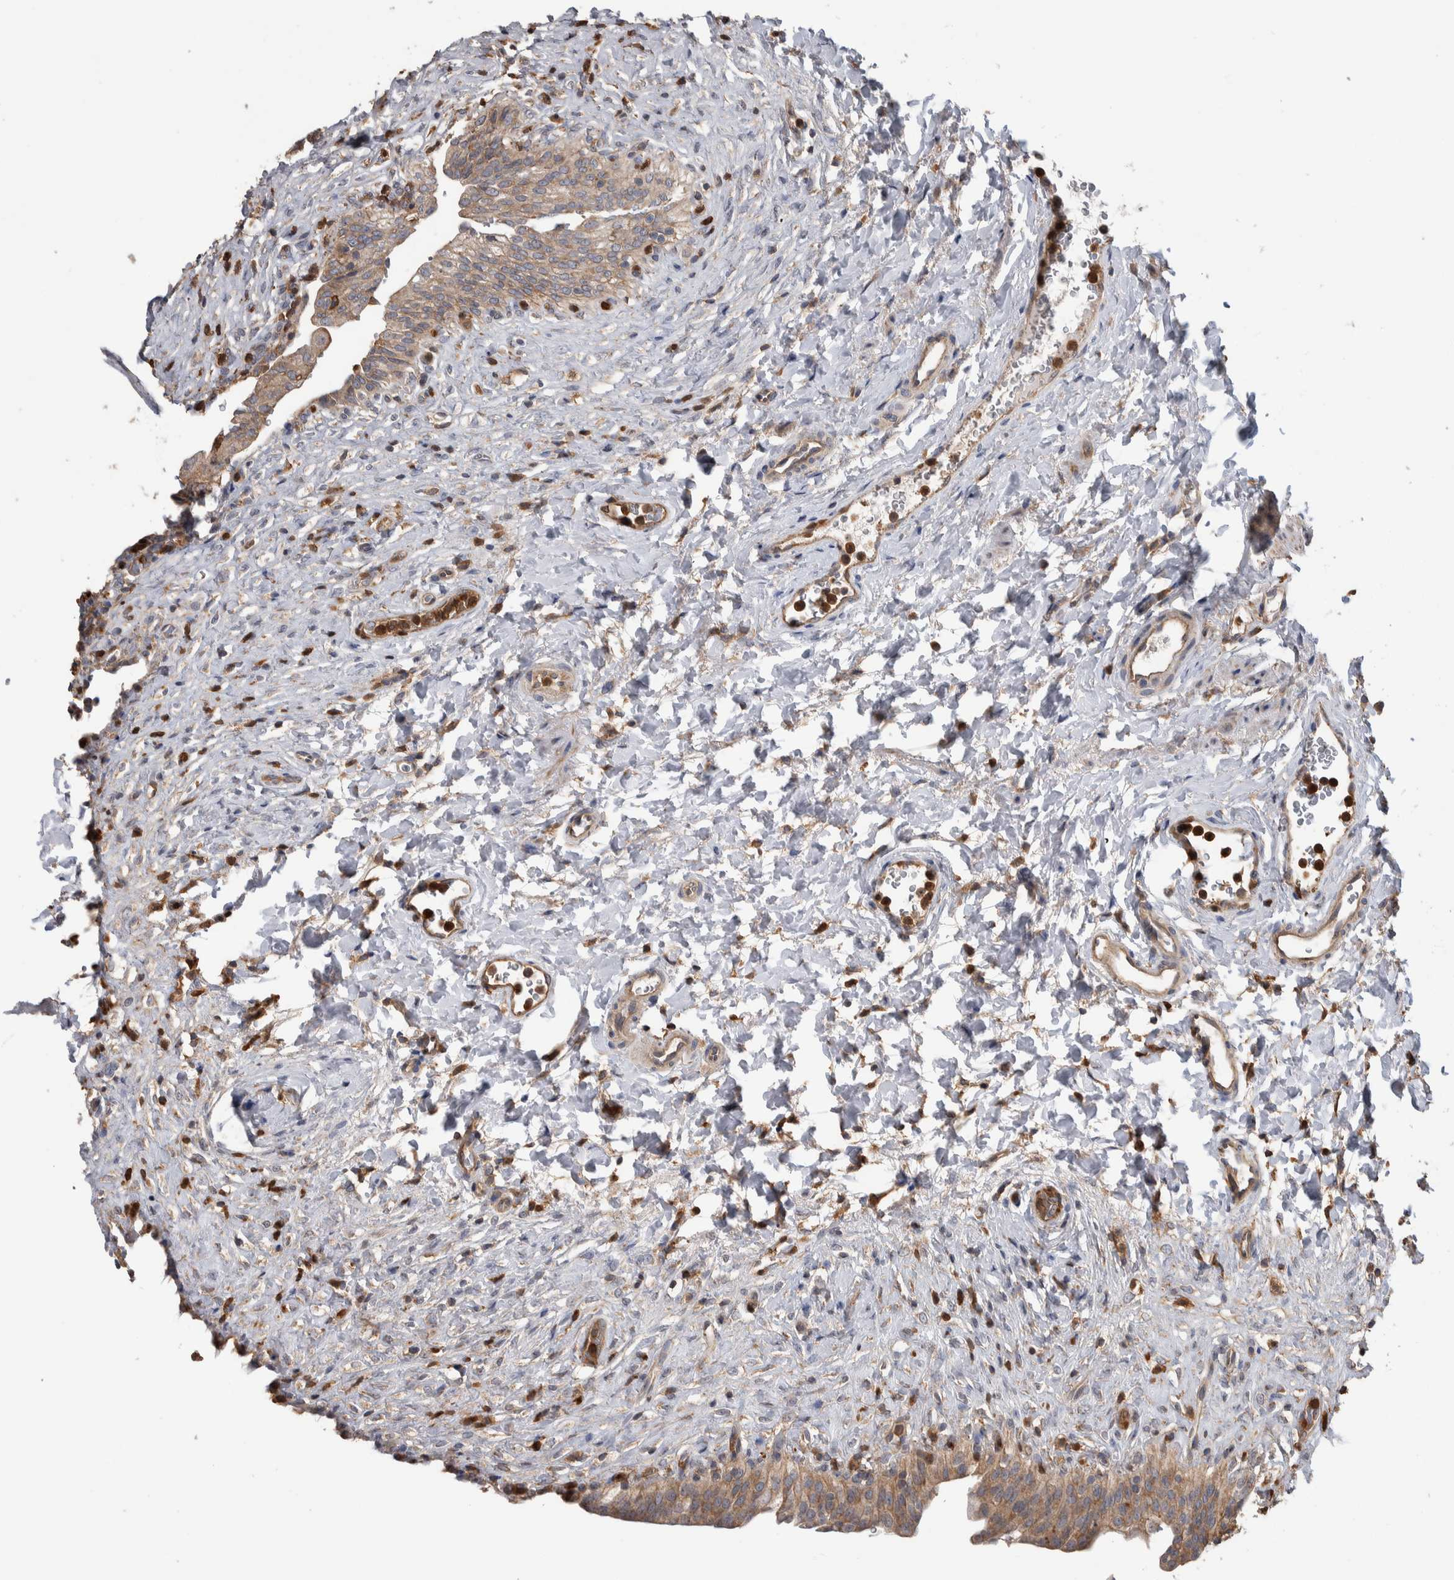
{"staining": {"intensity": "moderate", "quantity": ">75%", "location": "cytoplasmic/membranous"}, "tissue": "urinary bladder", "cell_type": "Urothelial cells", "image_type": "normal", "snomed": [{"axis": "morphology", "description": "Urothelial carcinoma, High grade"}, {"axis": "topography", "description": "Urinary bladder"}], "caption": "This is a micrograph of IHC staining of unremarkable urinary bladder, which shows moderate expression in the cytoplasmic/membranous of urothelial cells.", "gene": "SDCBP", "patient": {"sex": "male", "age": 46}}